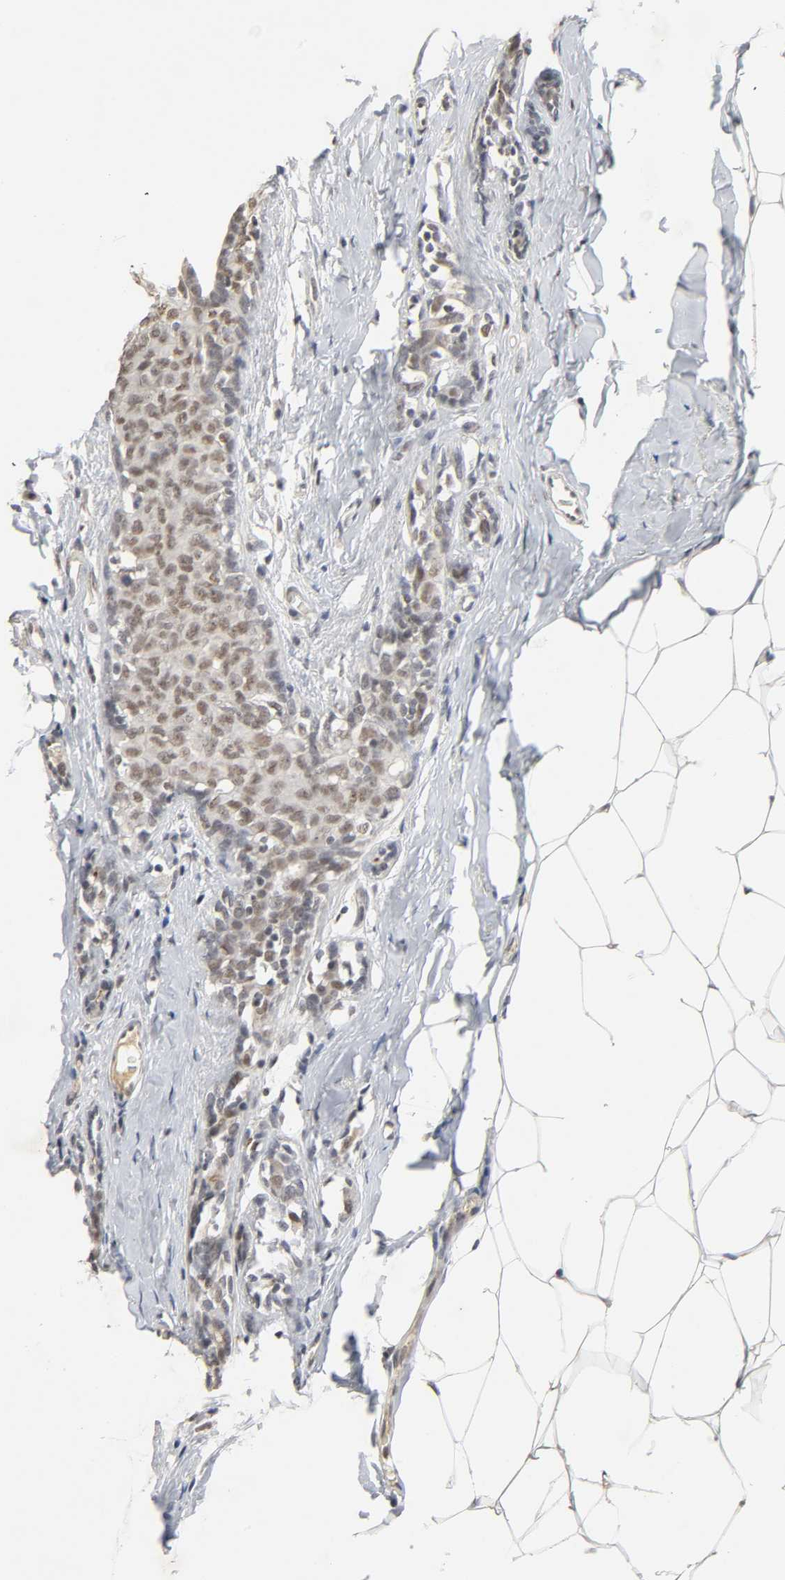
{"staining": {"intensity": "moderate", "quantity": ">75%", "location": "nuclear"}, "tissue": "breast cancer", "cell_type": "Tumor cells", "image_type": "cancer", "snomed": [{"axis": "morphology", "description": "Duct carcinoma"}, {"axis": "topography", "description": "Breast"}], "caption": "IHC of human intraductal carcinoma (breast) reveals medium levels of moderate nuclear positivity in about >75% of tumor cells.", "gene": "NCOA6", "patient": {"sex": "female", "age": 40}}